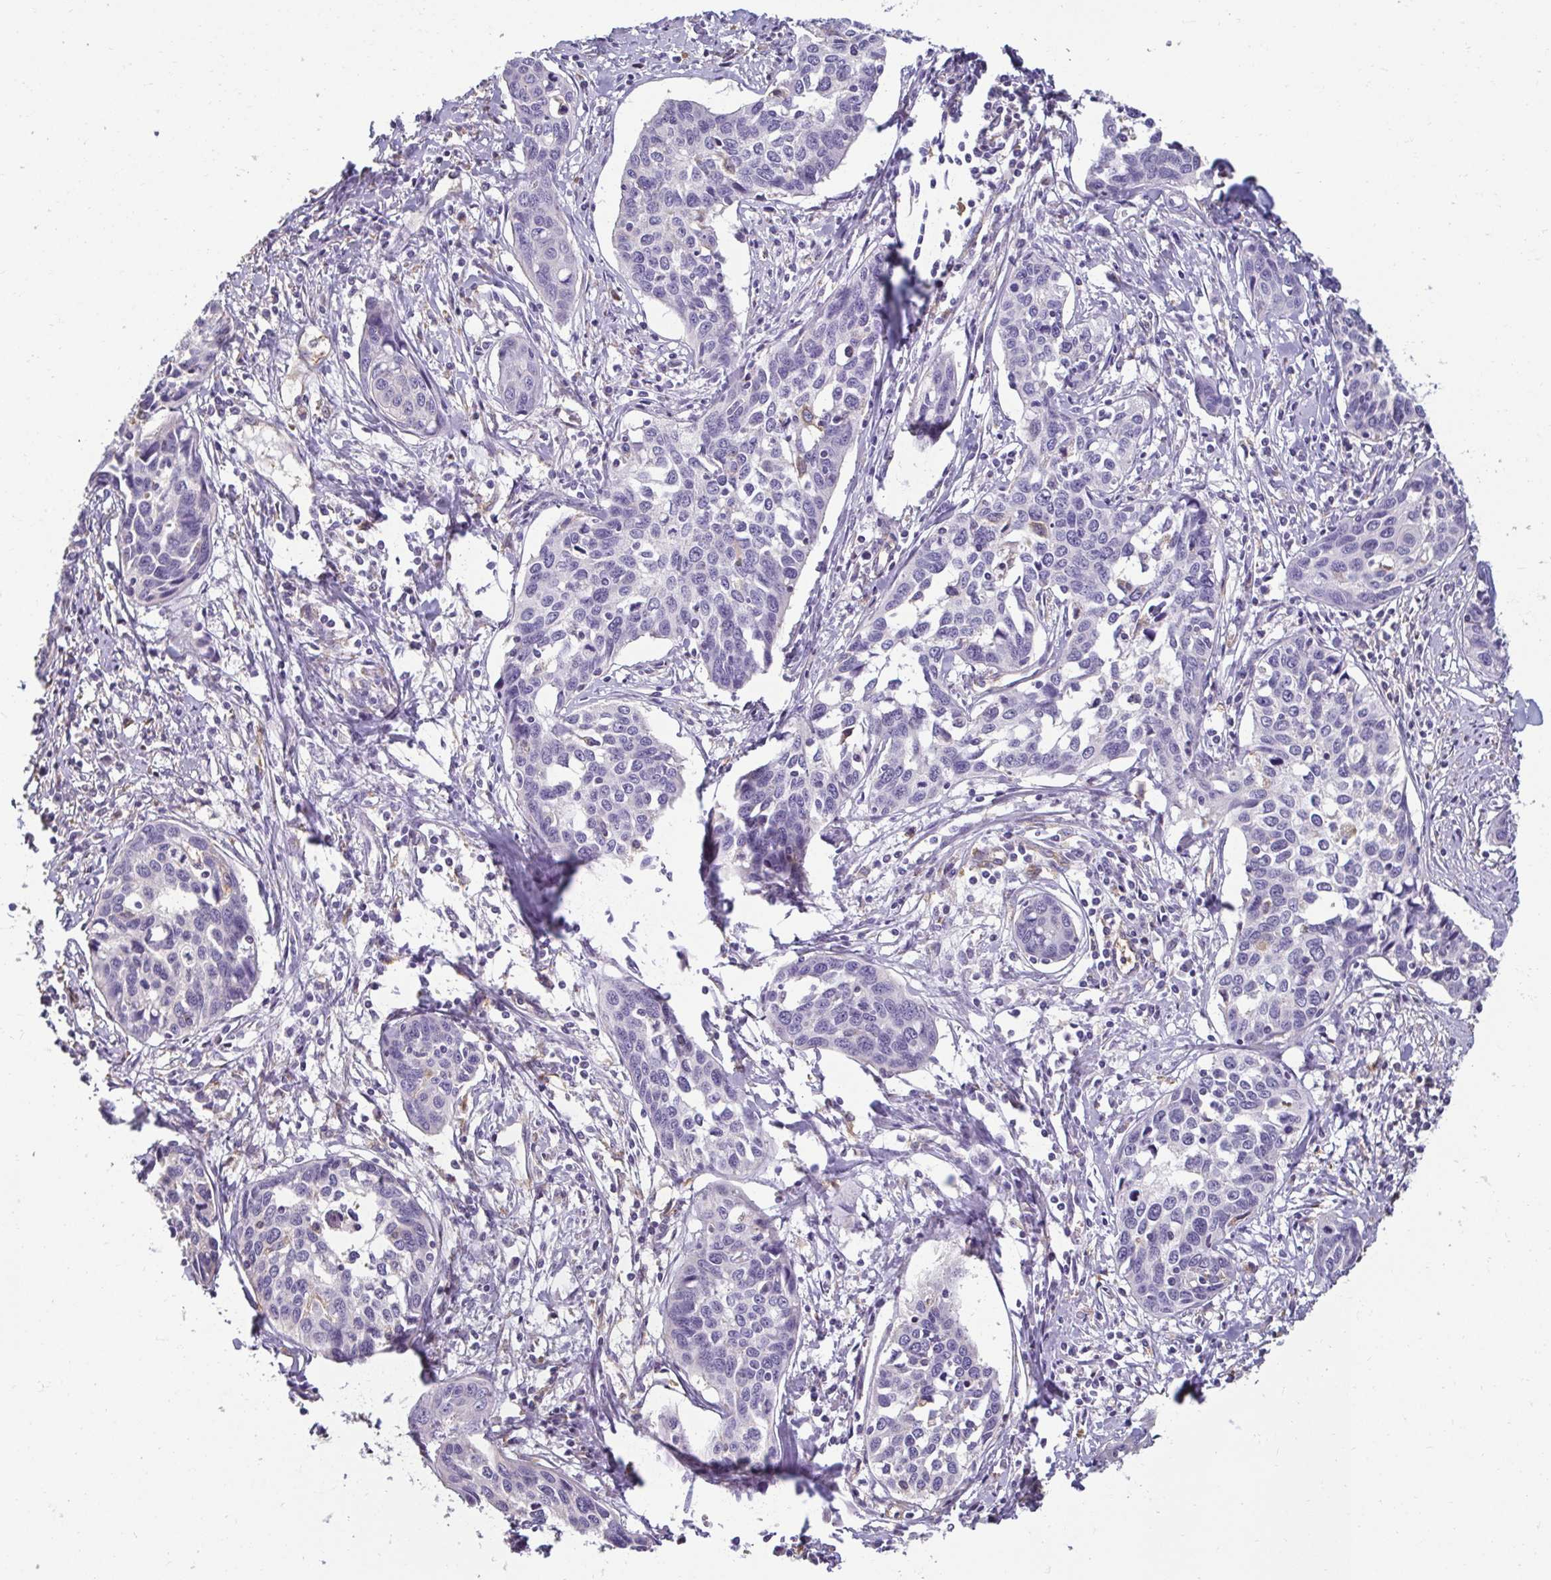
{"staining": {"intensity": "negative", "quantity": "none", "location": "none"}, "tissue": "cervical cancer", "cell_type": "Tumor cells", "image_type": "cancer", "snomed": [{"axis": "morphology", "description": "Squamous cell carcinoma, NOS"}, {"axis": "topography", "description": "Cervix"}], "caption": "The photomicrograph demonstrates no significant staining in tumor cells of cervical cancer.", "gene": "PDE2A", "patient": {"sex": "female", "age": 31}}